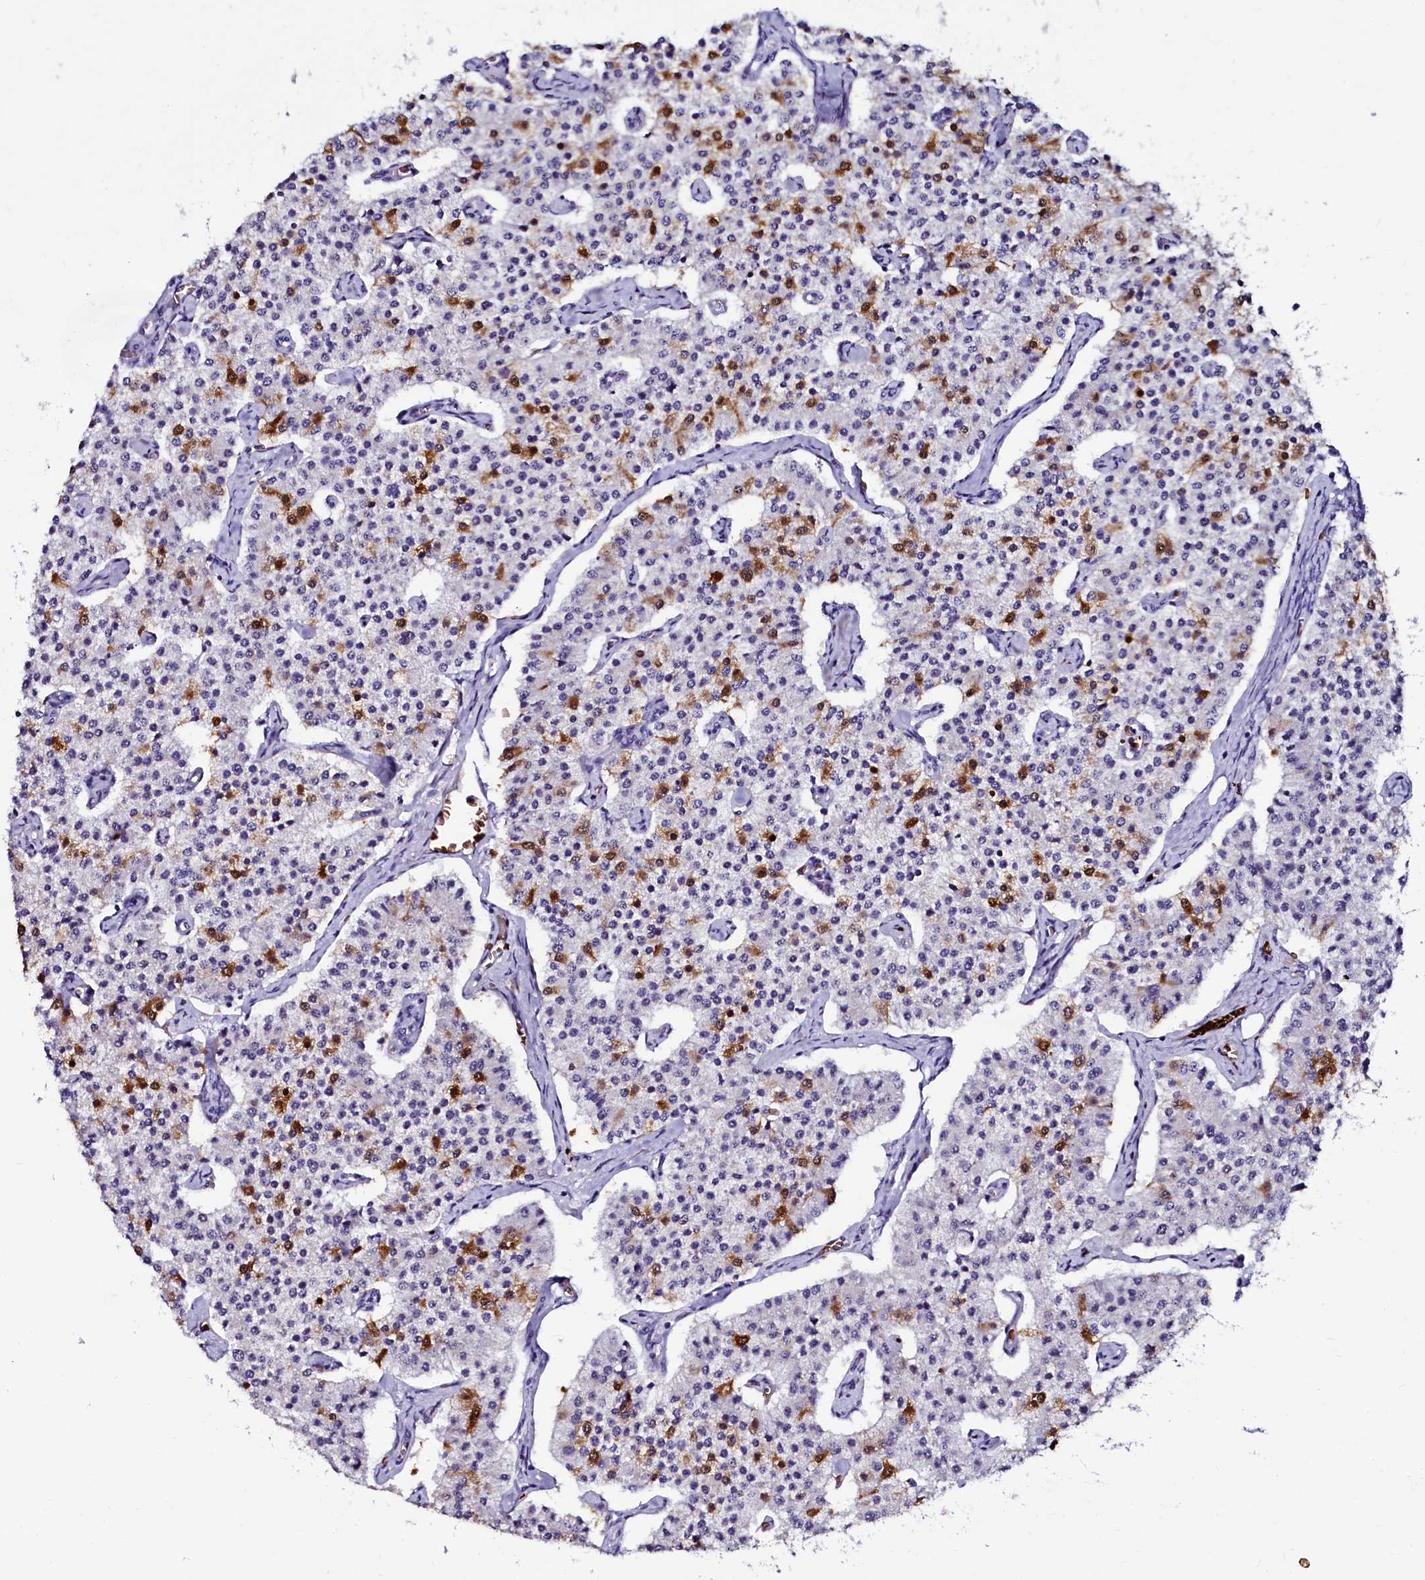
{"staining": {"intensity": "moderate", "quantity": "<25%", "location": "nuclear"}, "tissue": "carcinoid", "cell_type": "Tumor cells", "image_type": "cancer", "snomed": [{"axis": "morphology", "description": "Carcinoid, malignant, NOS"}, {"axis": "topography", "description": "Colon"}], "caption": "Carcinoid tissue reveals moderate nuclear expression in about <25% of tumor cells, visualized by immunohistochemistry.", "gene": "CTDSPL2", "patient": {"sex": "female", "age": 52}}